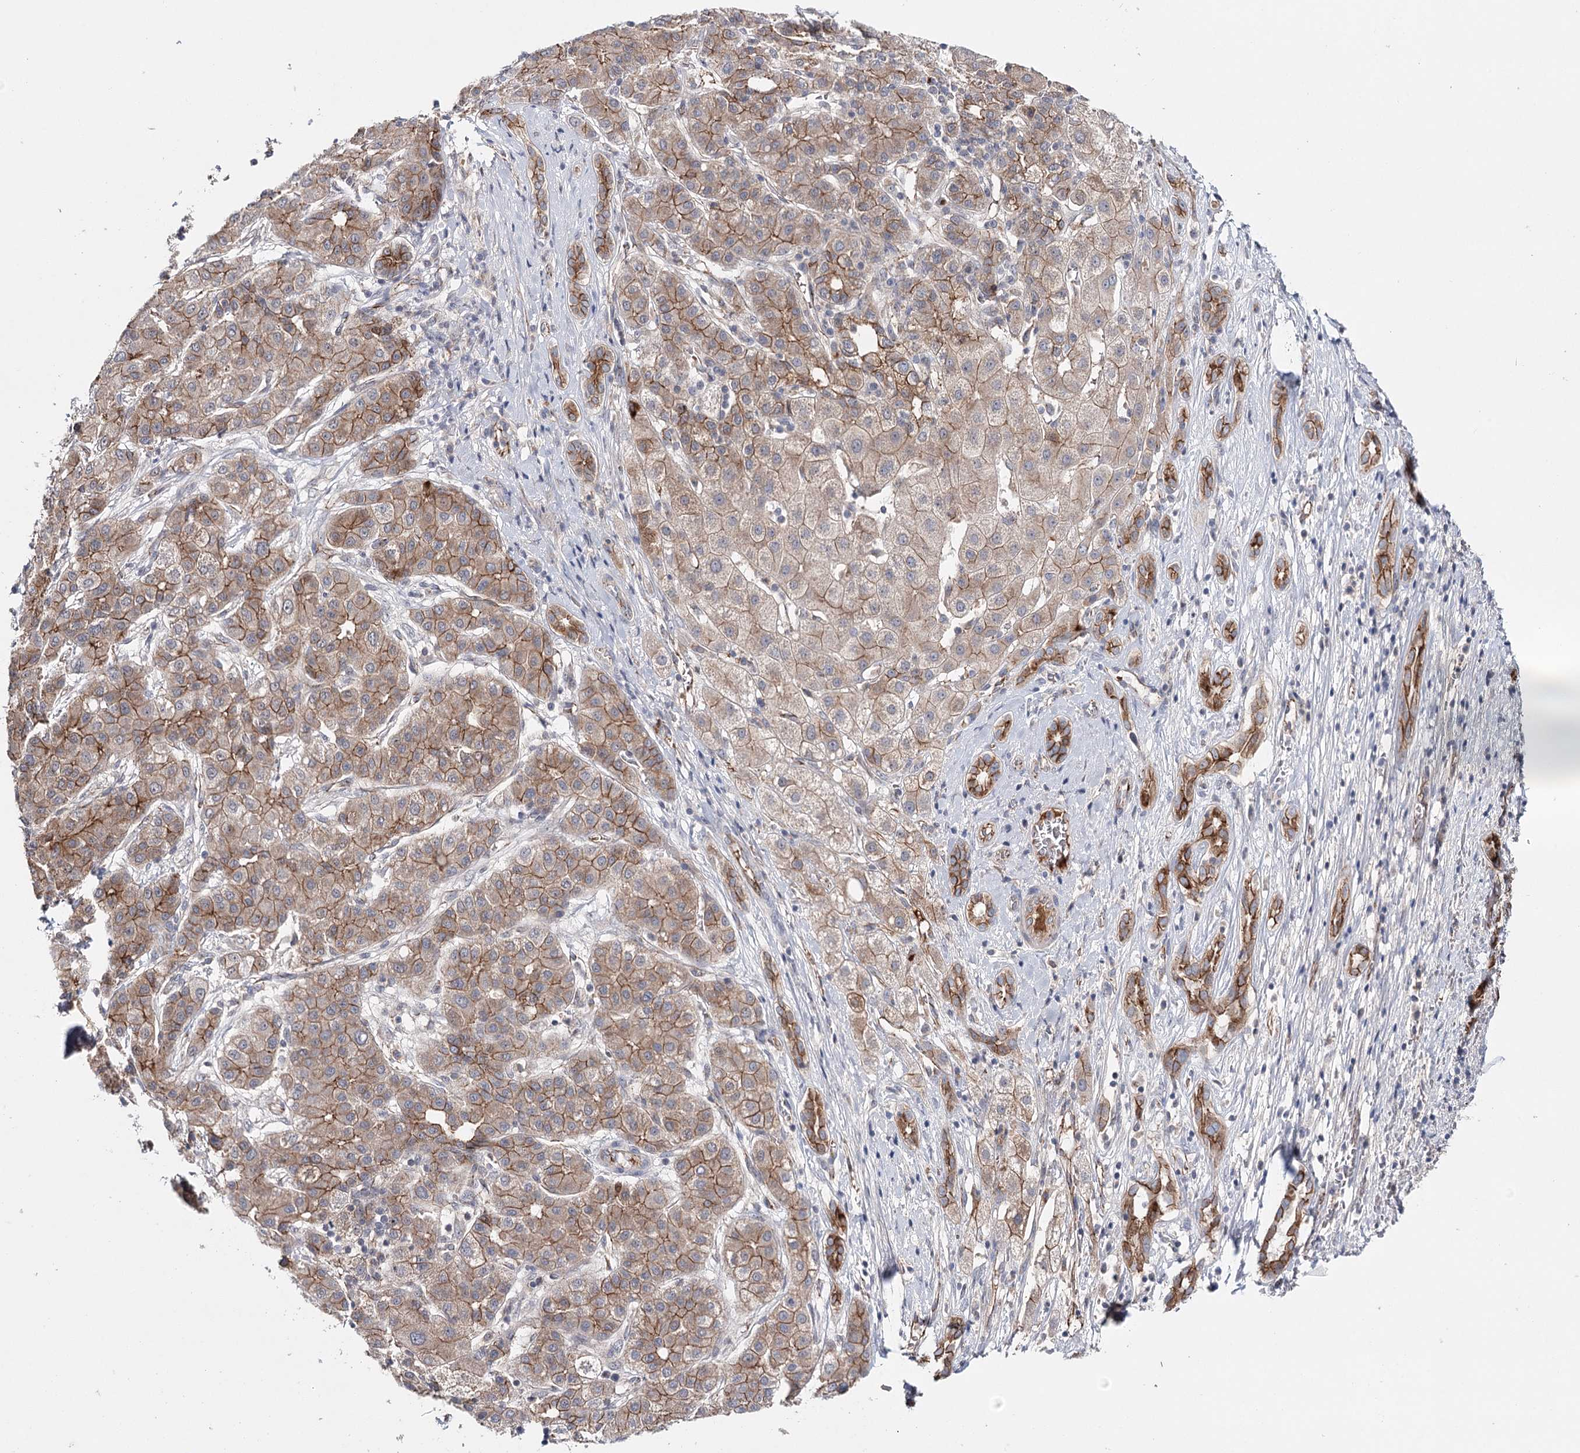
{"staining": {"intensity": "moderate", "quantity": ">75%", "location": "cytoplasmic/membranous"}, "tissue": "liver cancer", "cell_type": "Tumor cells", "image_type": "cancer", "snomed": [{"axis": "morphology", "description": "Carcinoma, Hepatocellular, NOS"}, {"axis": "topography", "description": "Liver"}], "caption": "Protein expression analysis of liver cancer displays moderate cytoplasmic/membranous staining in about >75% of tumor cells.", "gene": "PKP4", "patient": {"sex": "male", "age": 65}}